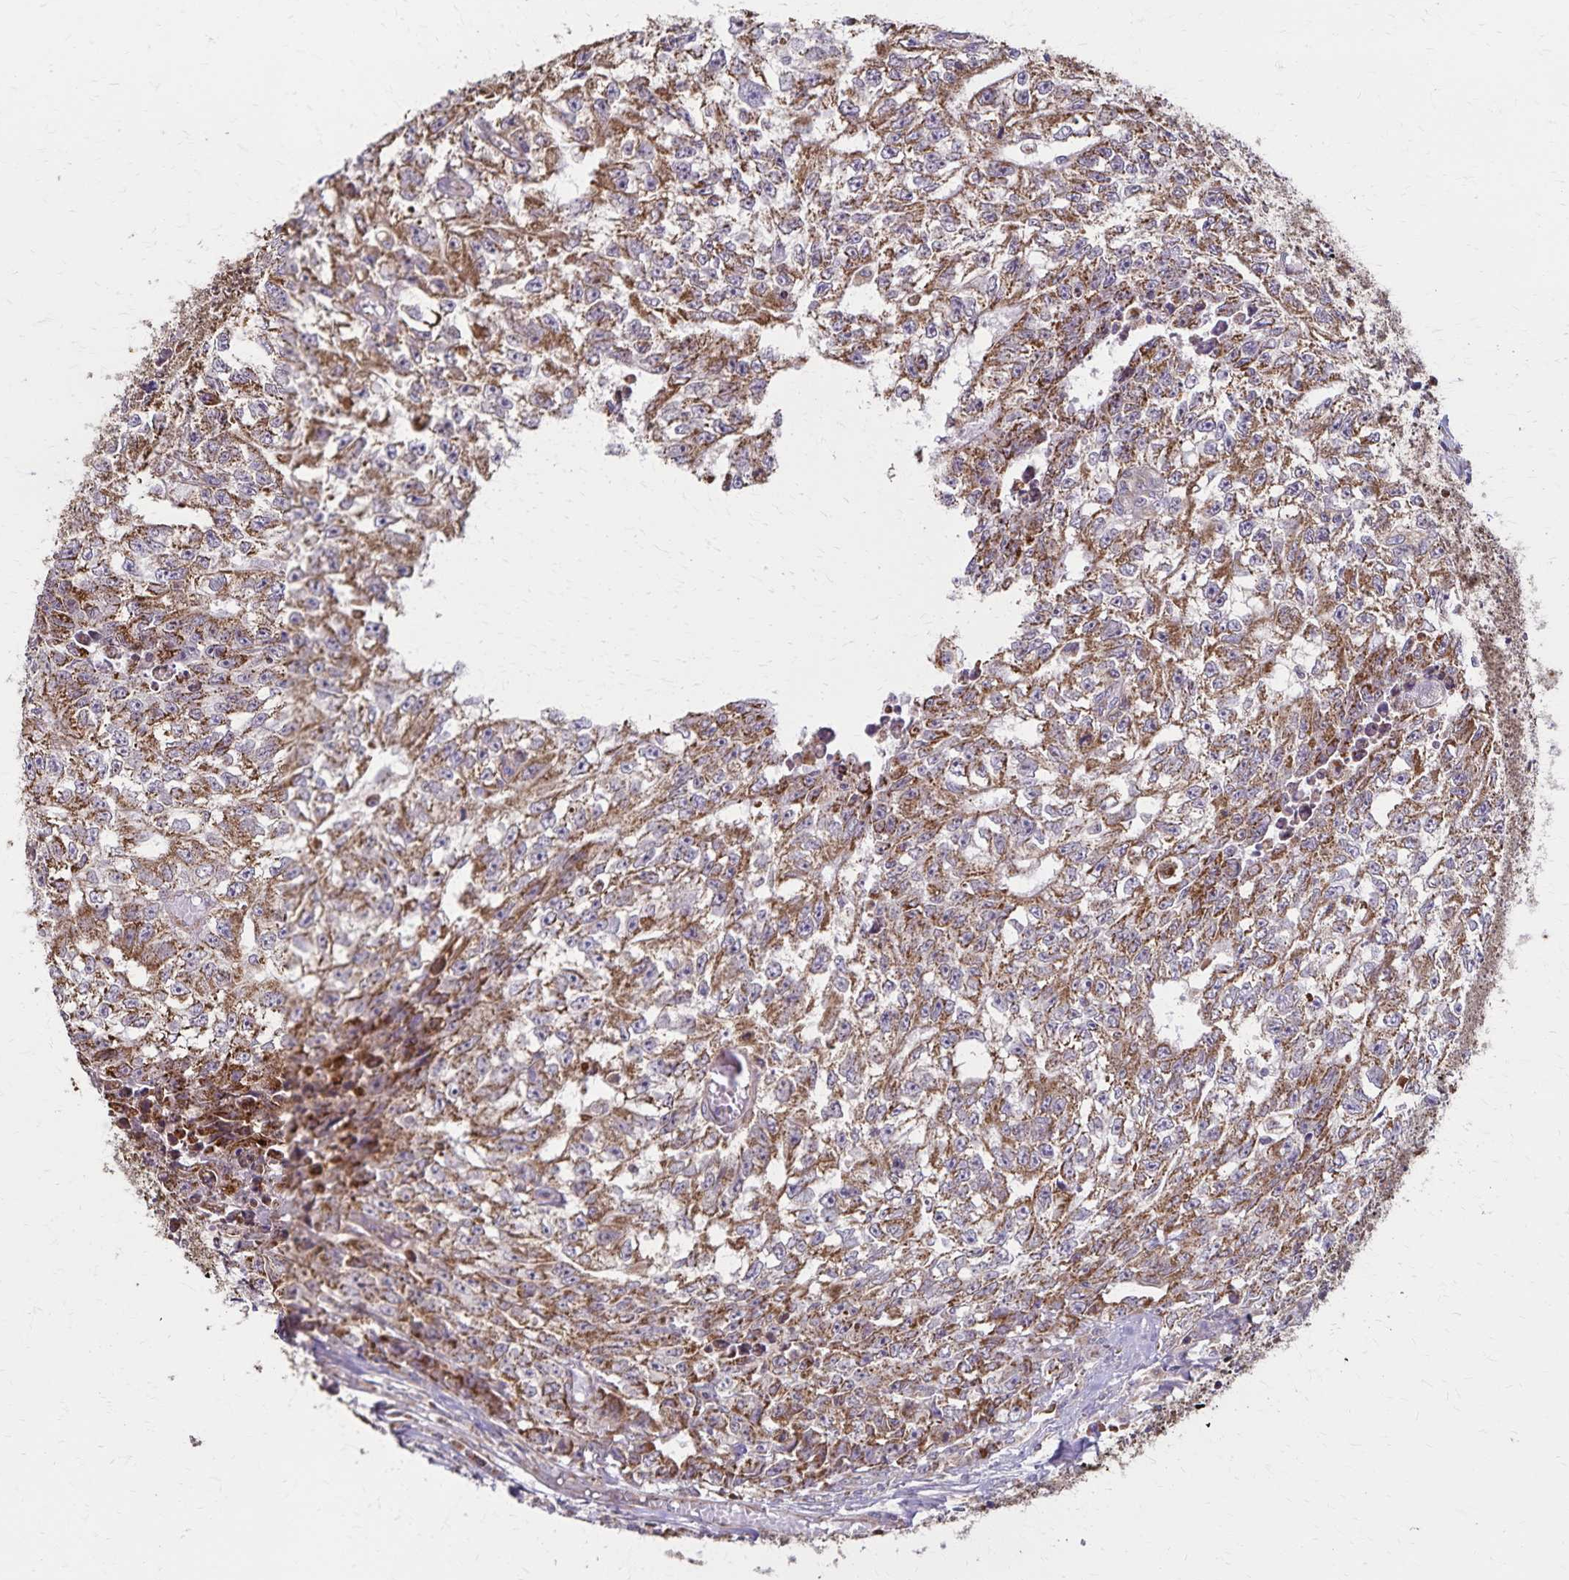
{"staining": {"intensity": "moderate", "quantity": ">75%", "location": "cytoplasmic/membranous"}, "tissue": "testis cancer", "cell_type": "Tumor cells", "image_type": "cancer", "snomed": [{"axis": "morphology", "description": "Carcinoma, Embryonal, NOS"}, {"axis": "morphology", "description": "Teratoma, malignant, NOS"}, {"axis": "topography", "description": "Testis"}], "caption": "A brown stain highlights moderate cytoplasmic/membranous expression of a protein in testis cancer tumor cells. (Stains: DAB in brown, nuclei in blue, Microscopy: brightfield microscopy at high magnification).", "gene": "RNF10", "patient": {"sex": "male", "age": 24}}